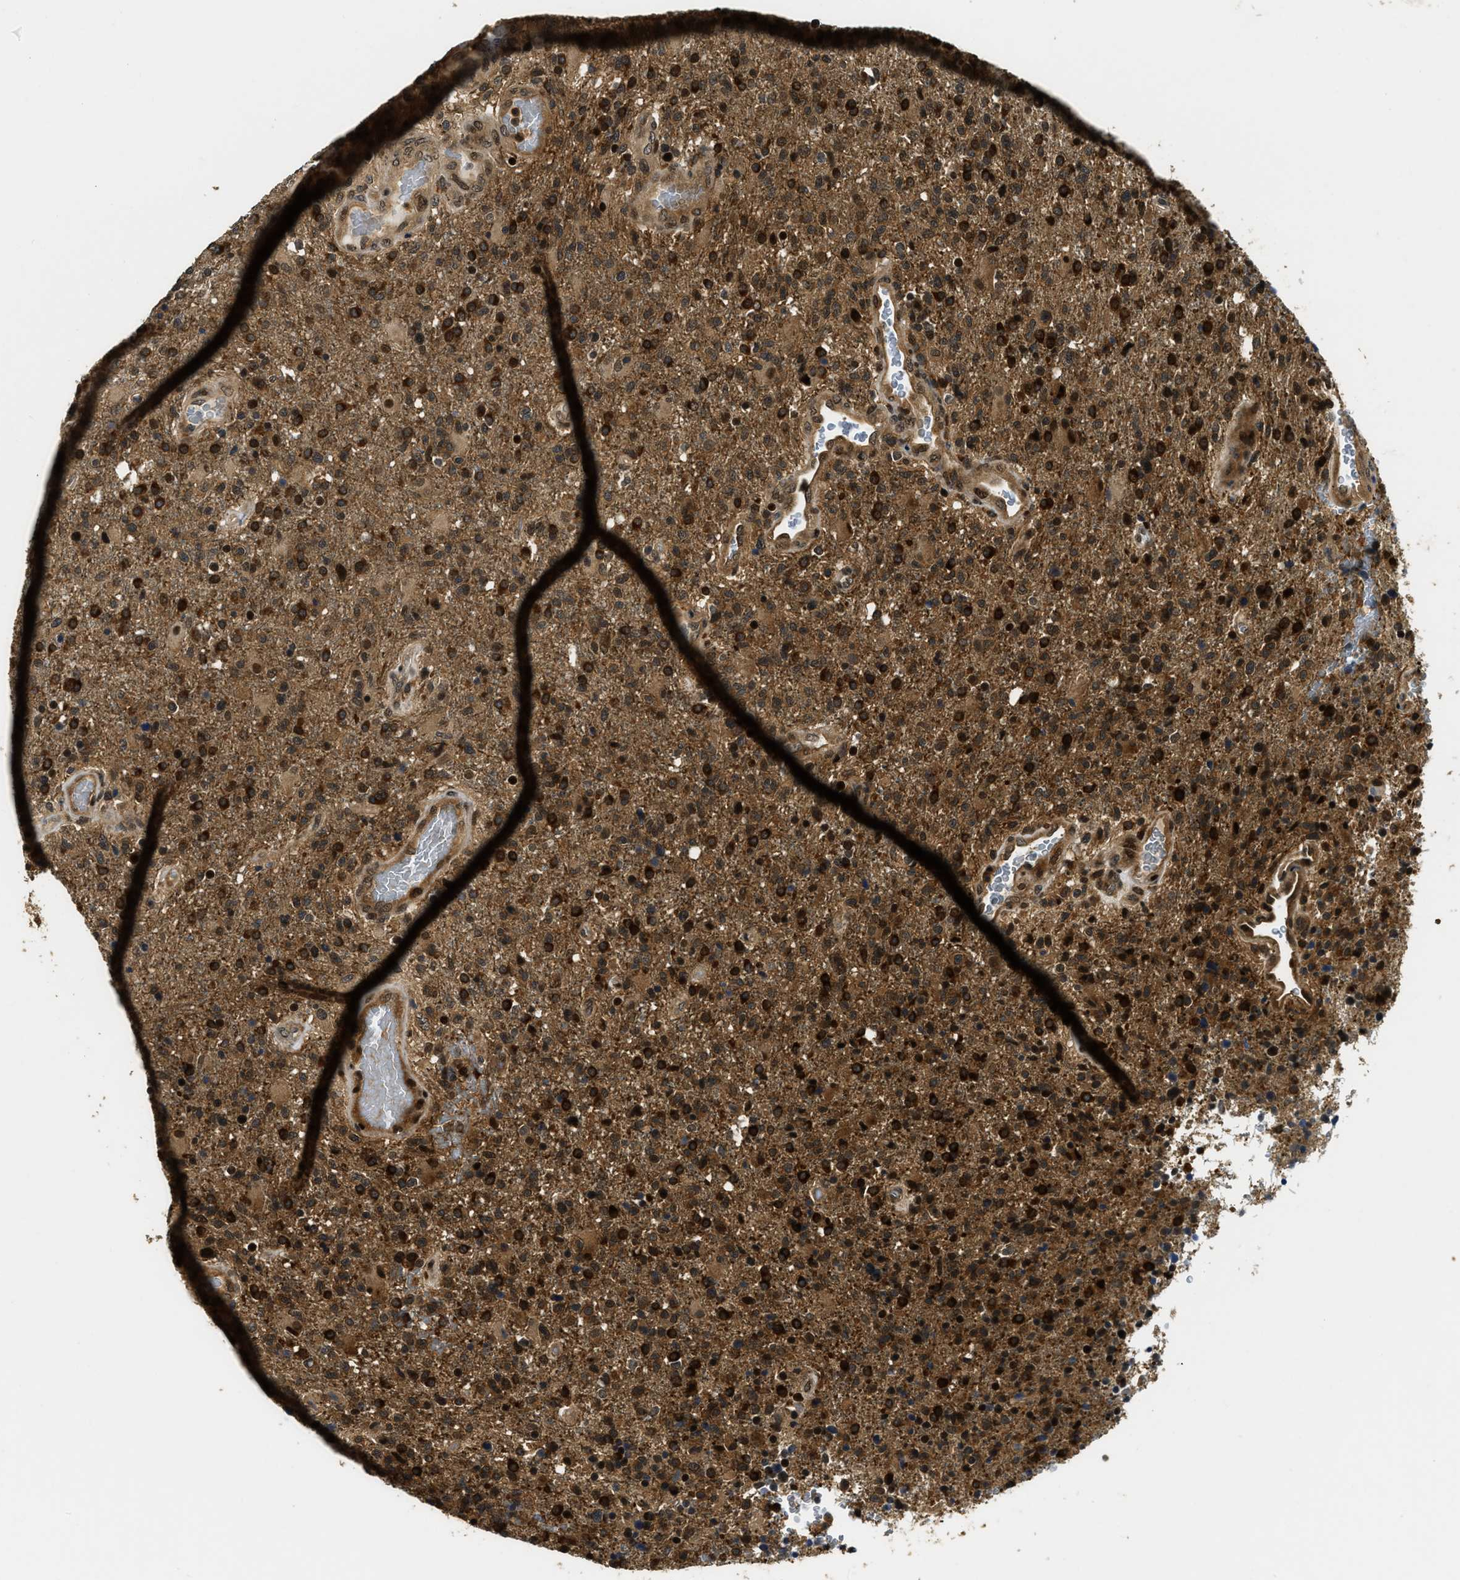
{"staining": {"intensity": "strong", "quantity": ">75%", "location": "cytoplasmic/membranous"}, "tissue": "glioma", "cell_type": "Tumor cells", "image_type": "cancer", "snomed": [{"axis": "morphology", "description": "Glioma, malignant, High grade"}, {"axis": "topography", "description": "Brain"}], "caption": "Glioma tissue demonstrates strong cytoplasmic/membranous expression in approximately >75% of tumor cells The staining is performed using DAB (3,3'-diaminobenzidine) brown chromogen to label protein expression. The nuclei are counter-stained blue using hematoxylin.", "gene": "ADSL", "patient": {"sex": "male", "age": 72}}